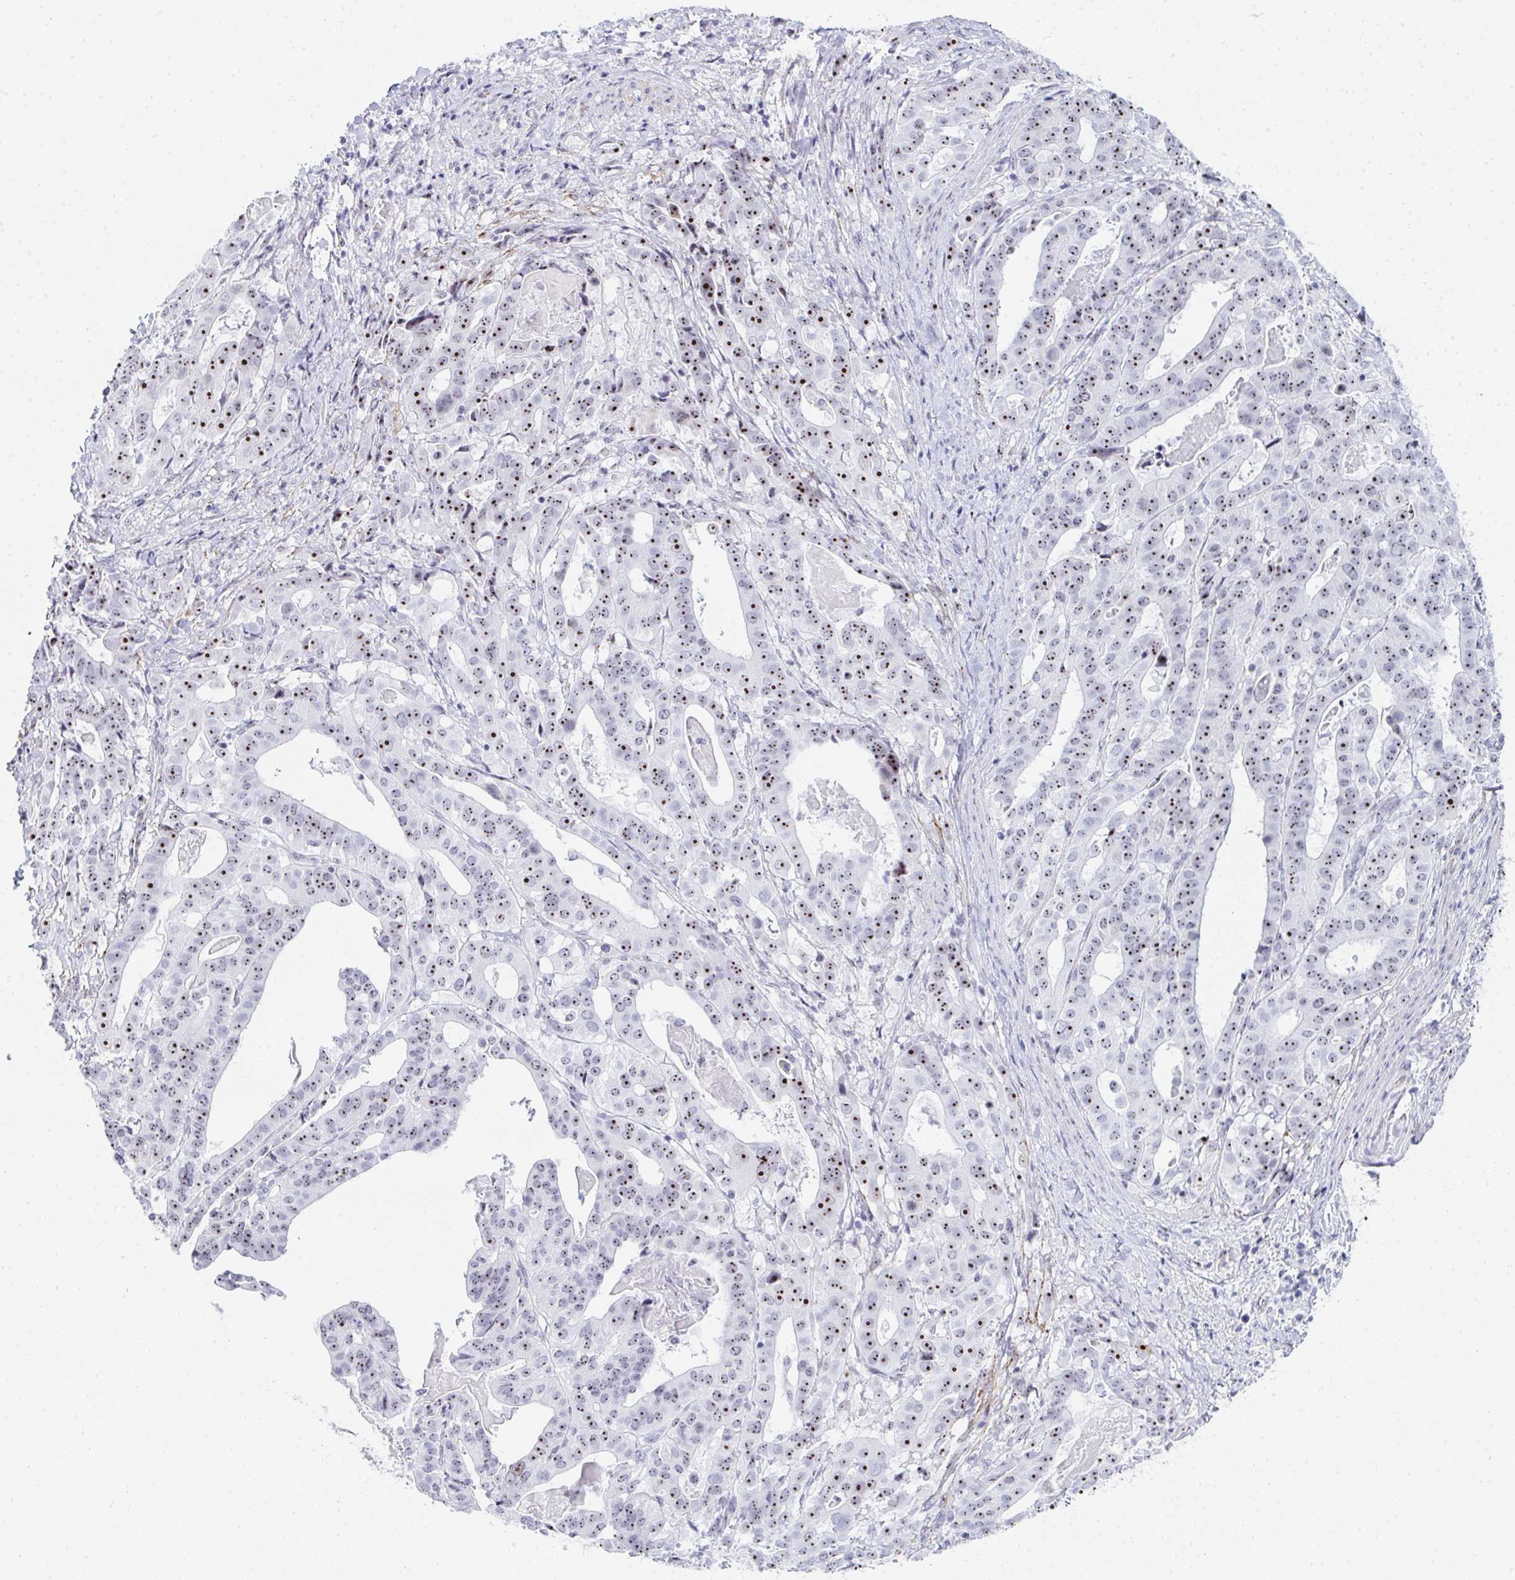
{"staining": {"intensity": "moderate", "quantity": ">75%", "location": "nuclear"}, "tissue": "stomach cancer", "cell_type": "Tumor cells", "image_type": "cancer", "snomed": [{"axis": "morphology", "description": "Adenocarcinoma, NOS"}, {"axis": "topography", "description": "Stomach"}], "caption": "Stomach cancer tissue exhibits moderate nuclear positivity in about >75% of tumor cells (IHC, brightfield microscopy, high magnification).", "gene": "NOP10", "patient": {"sex": "male", "age": 48}}